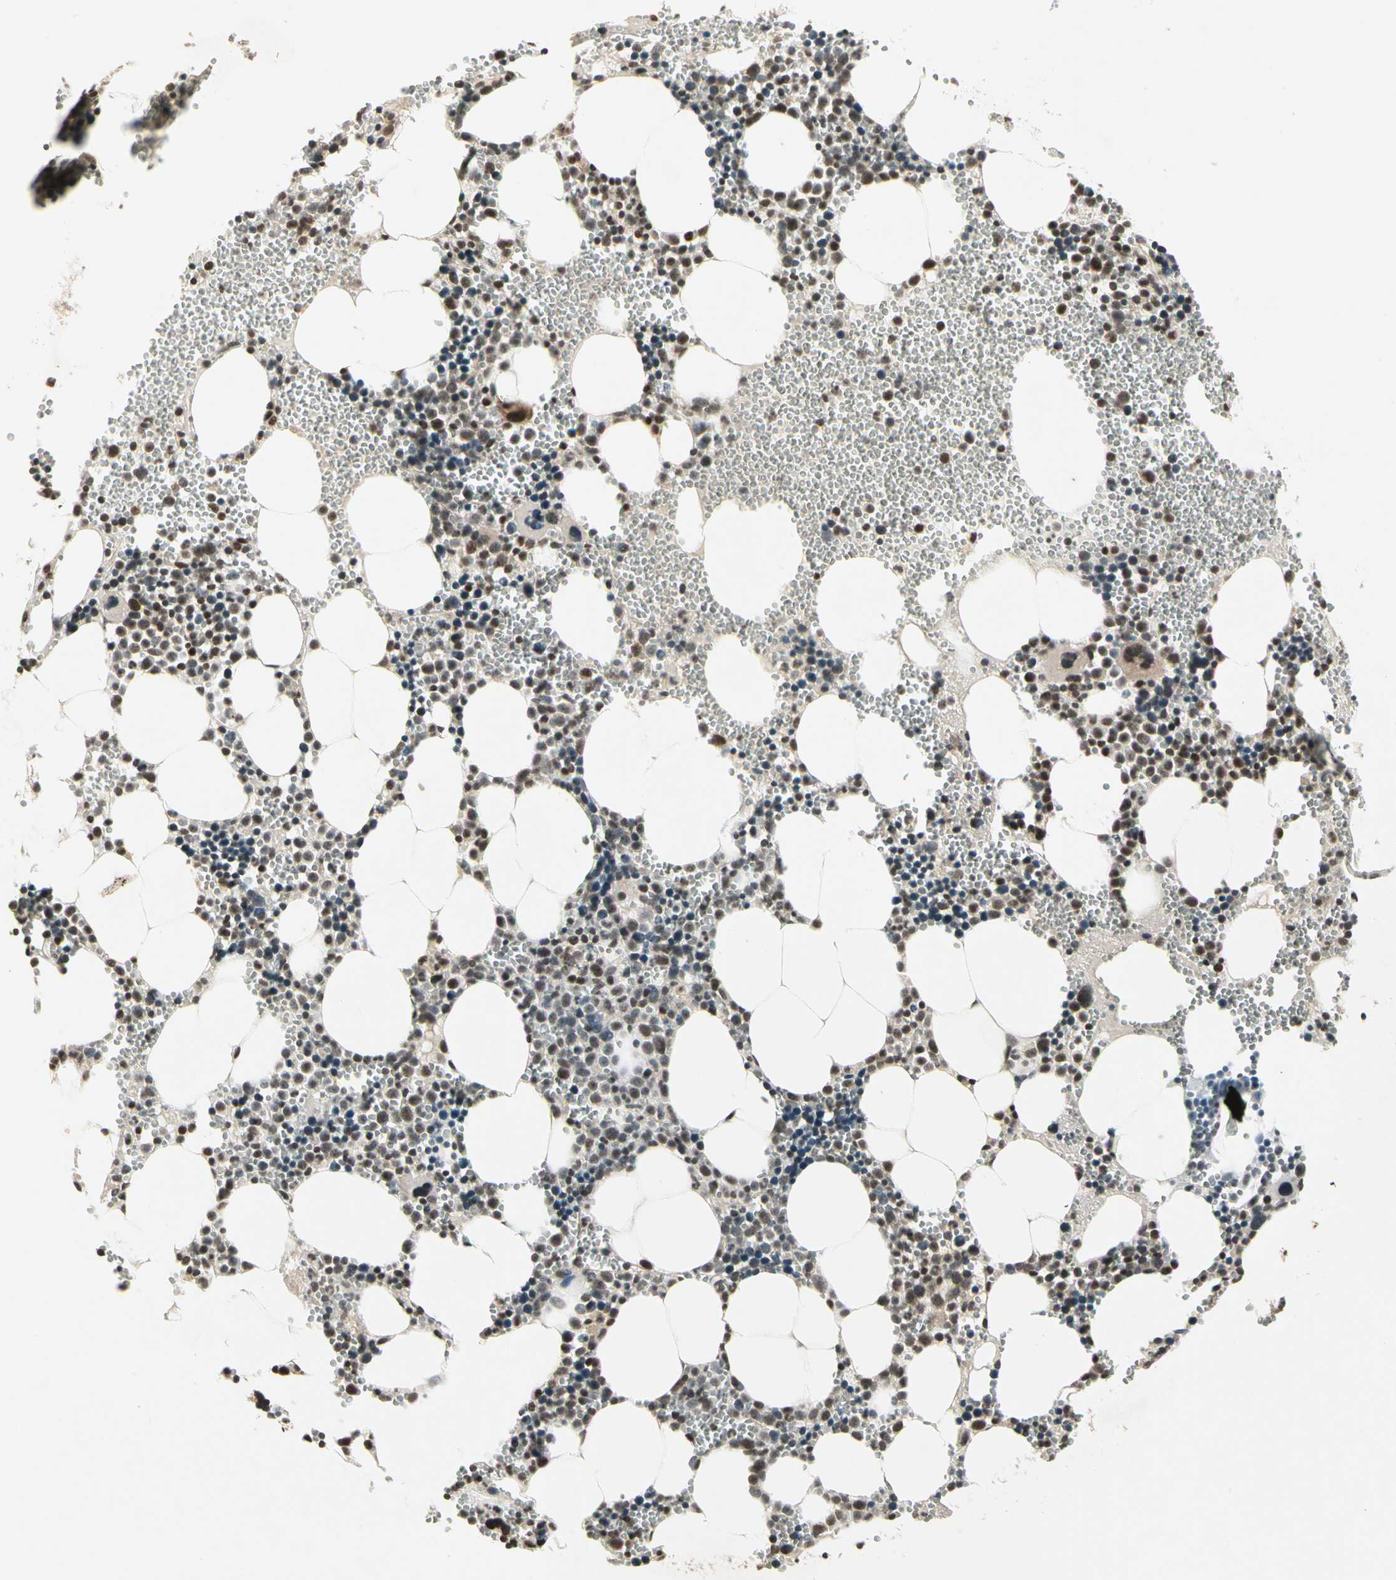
{"staining": {"intensity": "strong", "quantity": "25%-75%", "location": "cytoplasmic/membranous,nuclear"}, "tissue": "bone marrow", "cell_type": "Hematopoietic cells", "image_type": "normal", "snomed": [{"axis": "morphology", "description": "Normal tissue, NOS"}, {"axis": "morphology", "description": "Inflammation, NOS"}, {"axis": "topography", "description": "Bone marrow"}], "caption": "This is a histology image of IHC staining of benign bone marrow, which shows strong staining in the cytoplasmic/membranous,nuclear of hematopoietic cells.", "gene": "SMN2", "patient": {"sex": "male", "age": 42}}